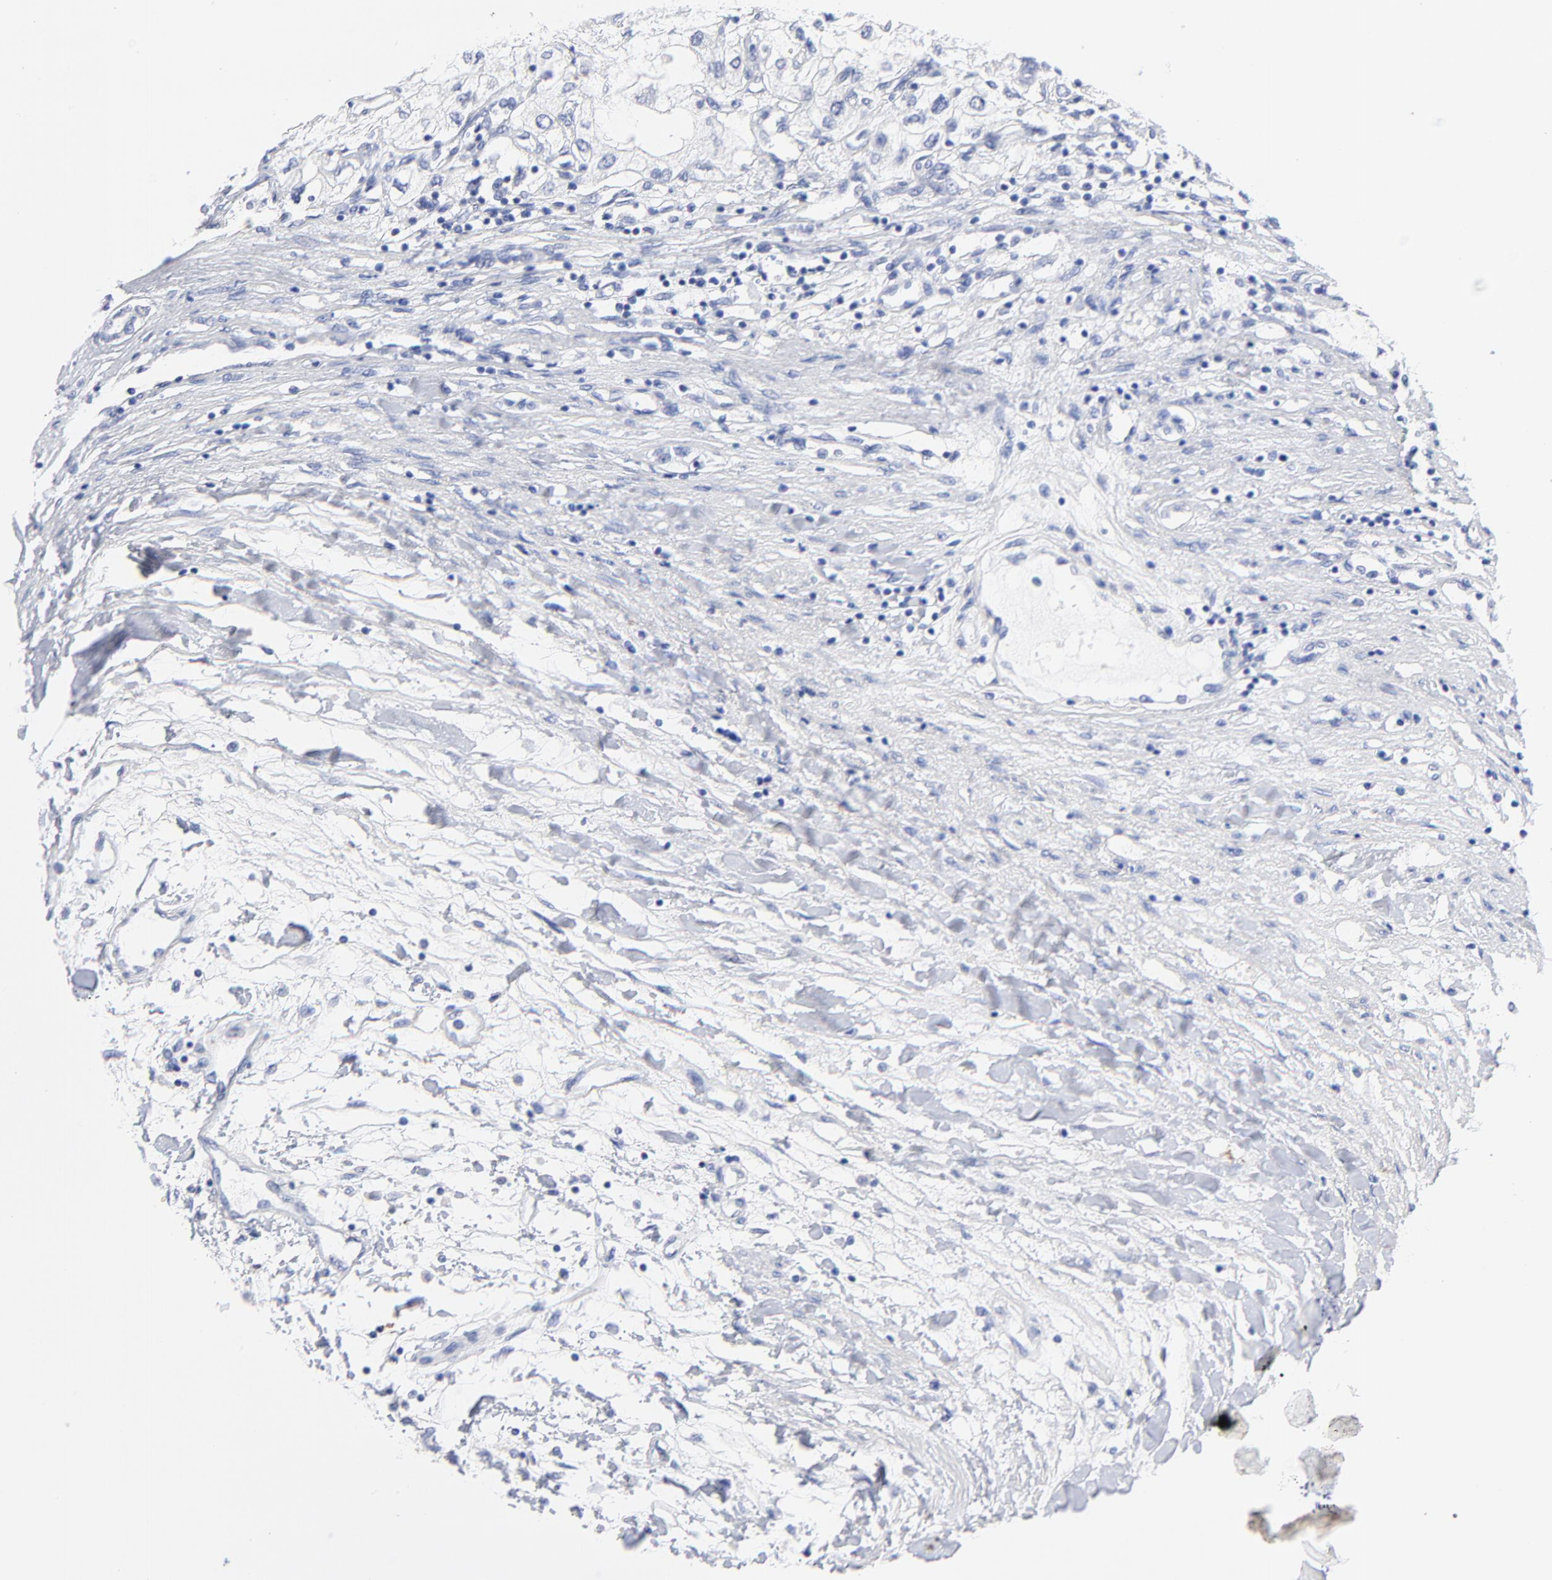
{"staining": {"intensity": "negative", "quantity": "none", "location": "none"}, "tissue": "renal cancer", "cell_type": "Tumor cells", "image_type": "cancer", "snomed": [{"axis": "morphology", "description": "Adenocarcinoma, NOS"}, {"axis": "topography", "description": "Kidney"}], "caption": "High power microscopy image of an immunohistochemistry micrograph of renal cancer (adenocarcinoma), revealing no significant positivity in tumor cells. (DAB (3,3'-diaminobenzidine) immunohistochemistry (IHC), high magnification).", "gene": "ACY1", "patient": {"sex": "male", "age": 57}}